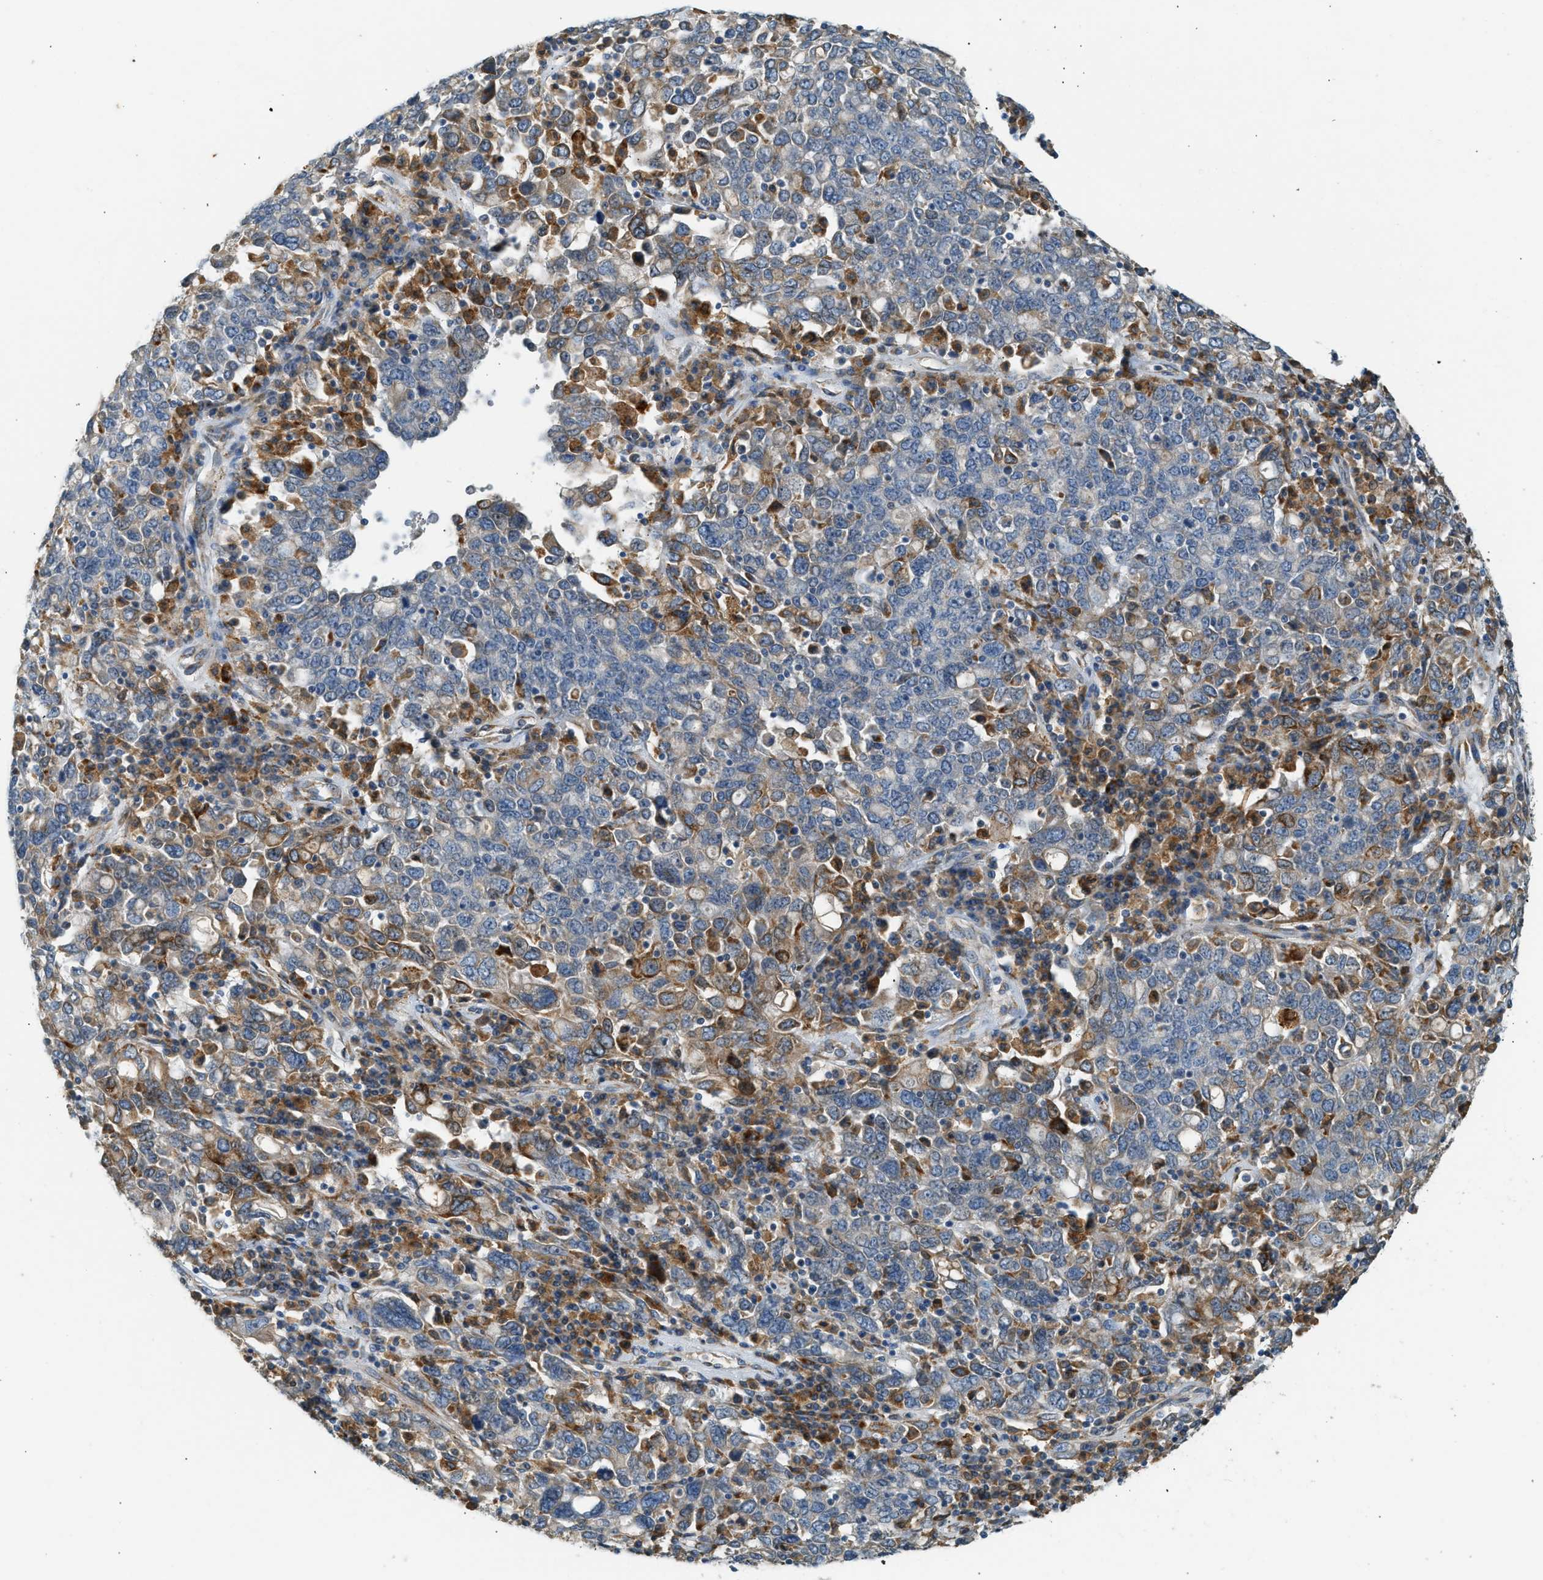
{"staining": {"intensity": "moderate", "quantity": "<25%", "location": "cytoplasmic/membranous"}, "tissue": "ovarian cancer", "cell_type": "Tumor cells", "image_type": "cancer", "snomed": [{"axis": "morphology", "description": "Carcinoma, endometroid"}, {"axis": "topography", "description": "Ovary"}], "caption": "About <25% of tumor cells in ovarian cancer display moderate cytoplasmic/membranous protein positivity as visualized by brown immunohistochemical staining.", "gene": "CTSB", "patient": {"sex": "female", "age": 62}}